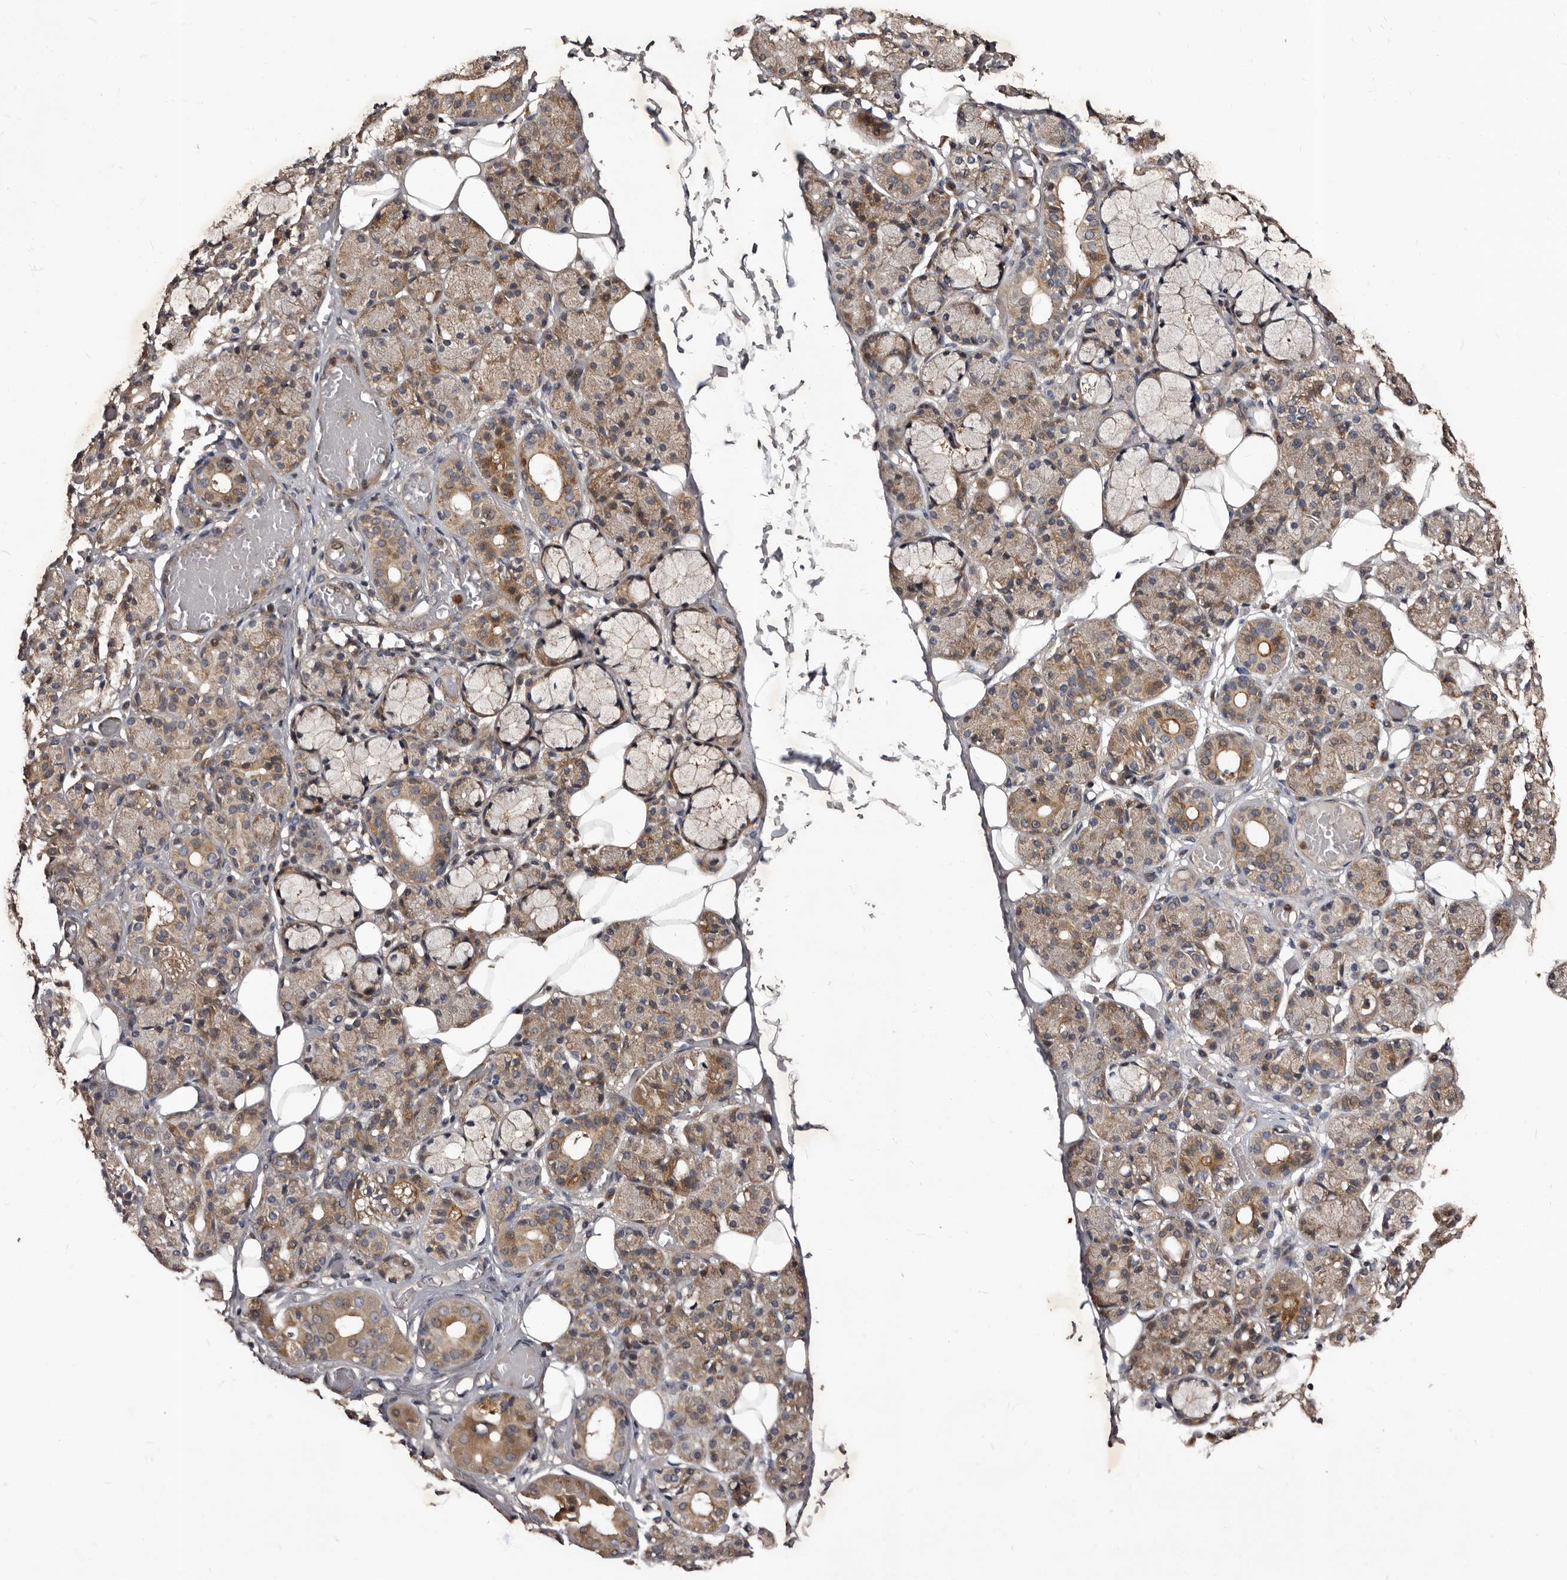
{"staining": {"intensity": "moderate", "quantity": "25%-75%", "location": "cytoplasmic/membranous"}, "tissue": "salivary gland", "cell_type": "Glandular cells", "image_type": "normal", "snomed": [{"axis": "morphology", "description": "Normal tissue, NOS"}, {"axis": "topography", "description": "Salivary gland"}], "caption": "IHC histopathology image of benign salivary gland: salivary gland stained using immunohistochemistry (IHC) reveals medium levels of moderate protein expression localized specifically in the cytoplasmic/membranous of glandular cells, appearing as a cytoplasmic/membranous brown color.", "gene": "MKRN3", "patient": {"sex": "male", "age": 63}}